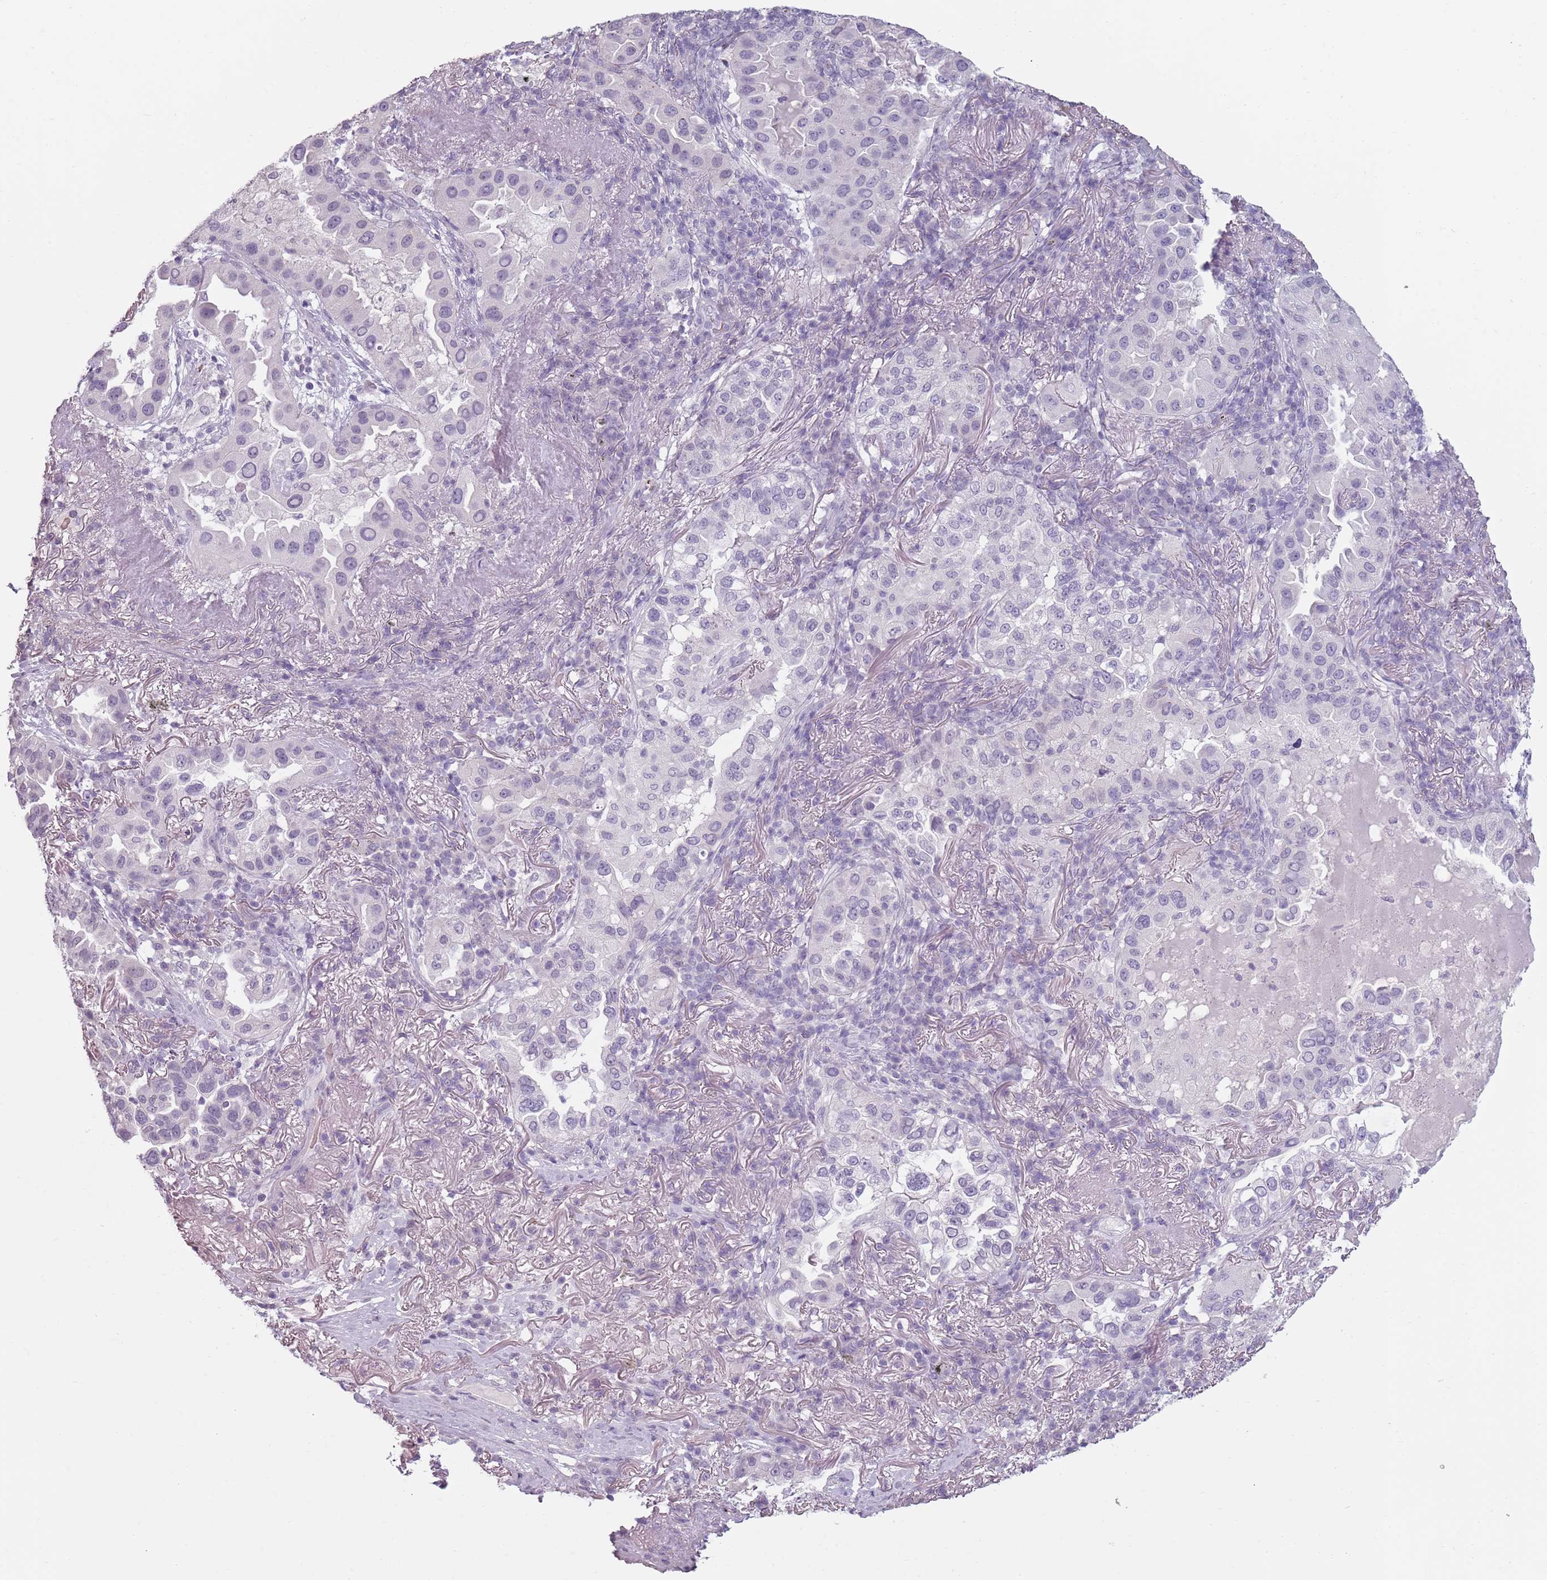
{"staining": {"intensity": "negative", "quantity": "none", "location": "none"}, "tissue": "lung cancer", "cell_type": "Tumor cells", "image_type": "cancer", "snomed": [{"axis": "morphology", "description": "Adenocarcinoma, NOS"}, {"axis": "topography", "description": "Lung"}], "caption": "Tumor cells are negative for brown protein staining in adenocarcinoma (lung).", "gene": "PIEZO1", "patient": {"sex": "female", "age": 69}}